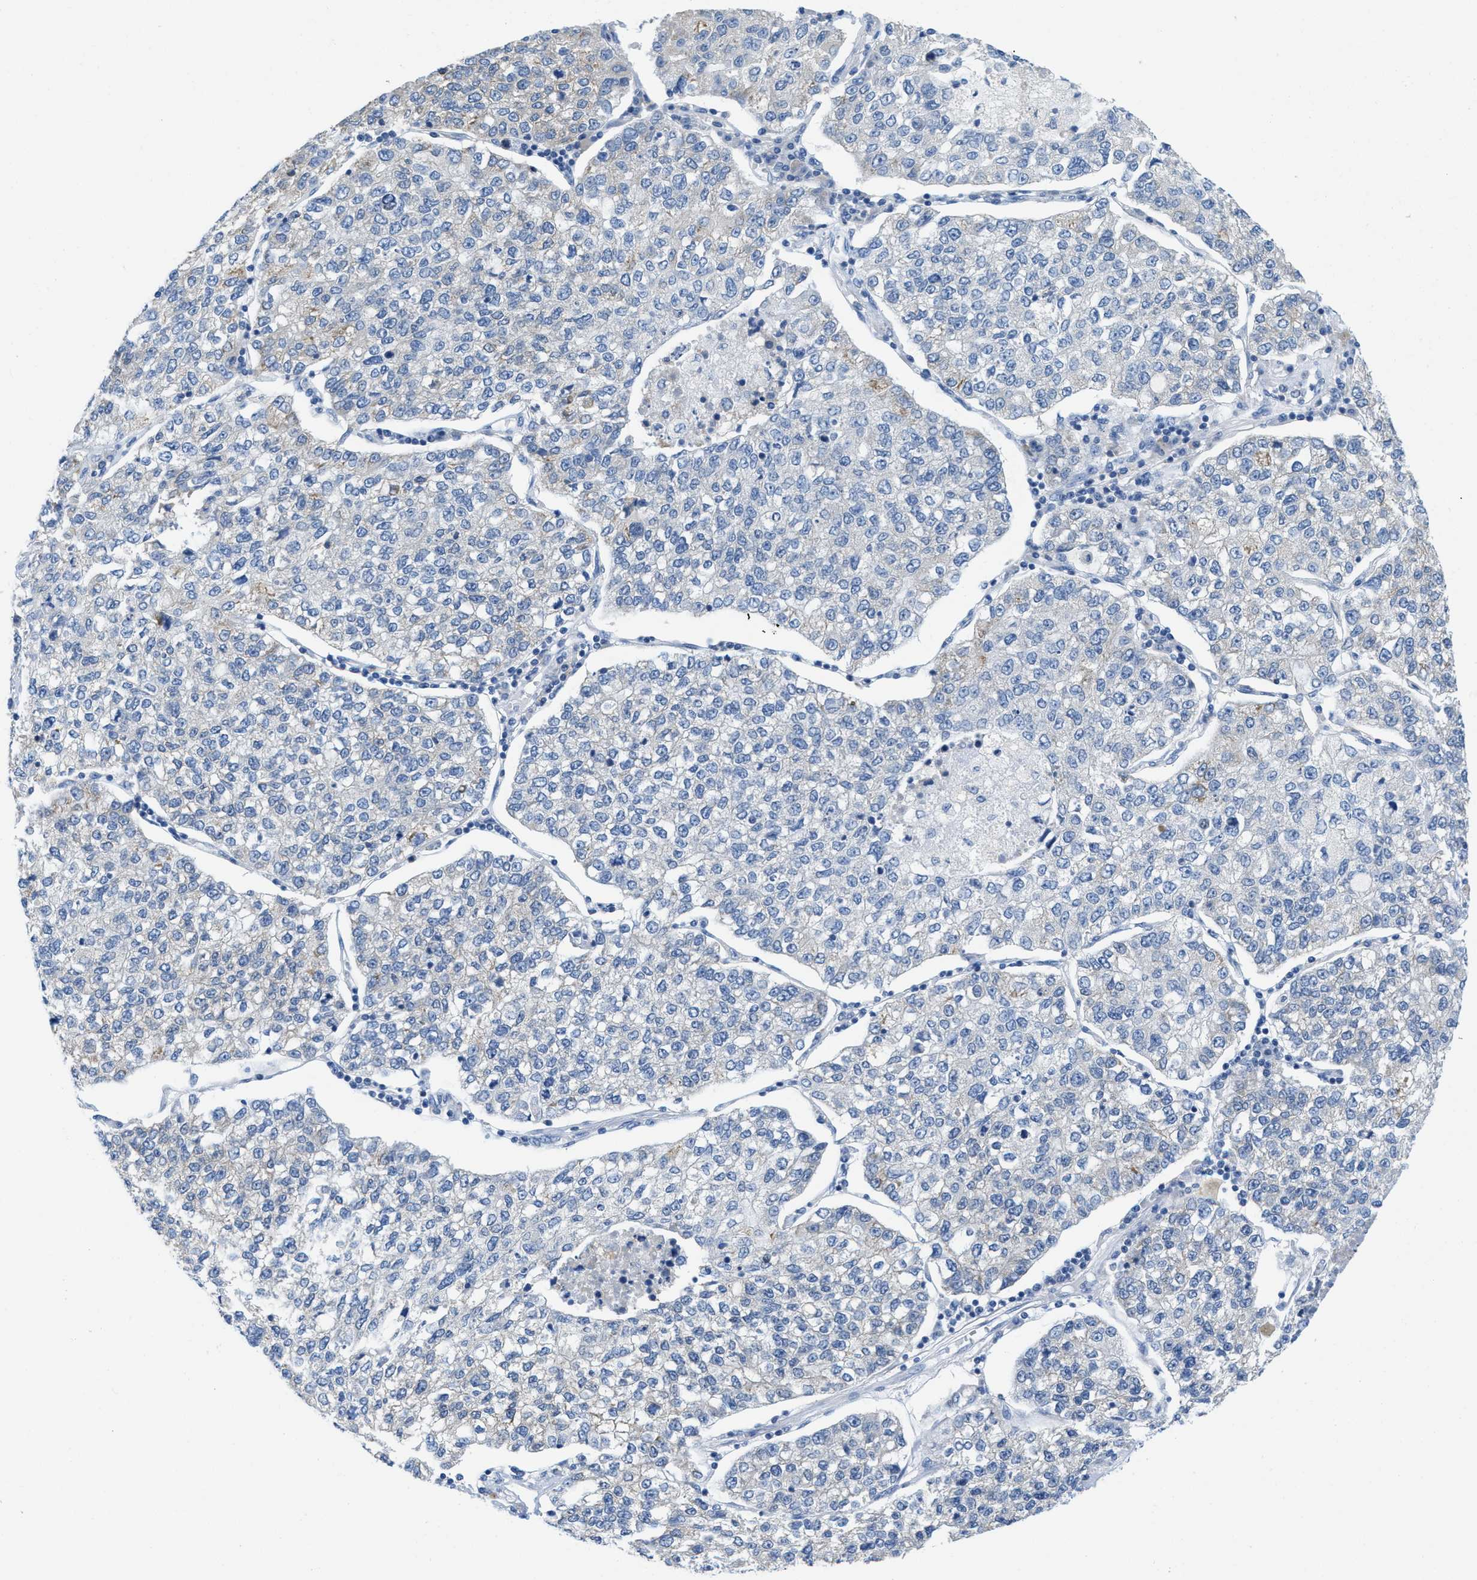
{"staining": {"intensity": "negative", "quantity": "none", "location": "none"}, "tissue": "lung cancer", "cell_type": "Tumor cells", "image_type": "cancer", "snomed": [{"axis": "morphology", "description": "Adenocarcinoma, NOS"}, {"axis": "topography", "description": "Lung"}], "caption": "Human lung cancer stained for a protein using immunohistochemistry exhibits no staining in tumor cells.", "gene": "PTDSS1", "patient": {"sex": "male", "age": 49}}